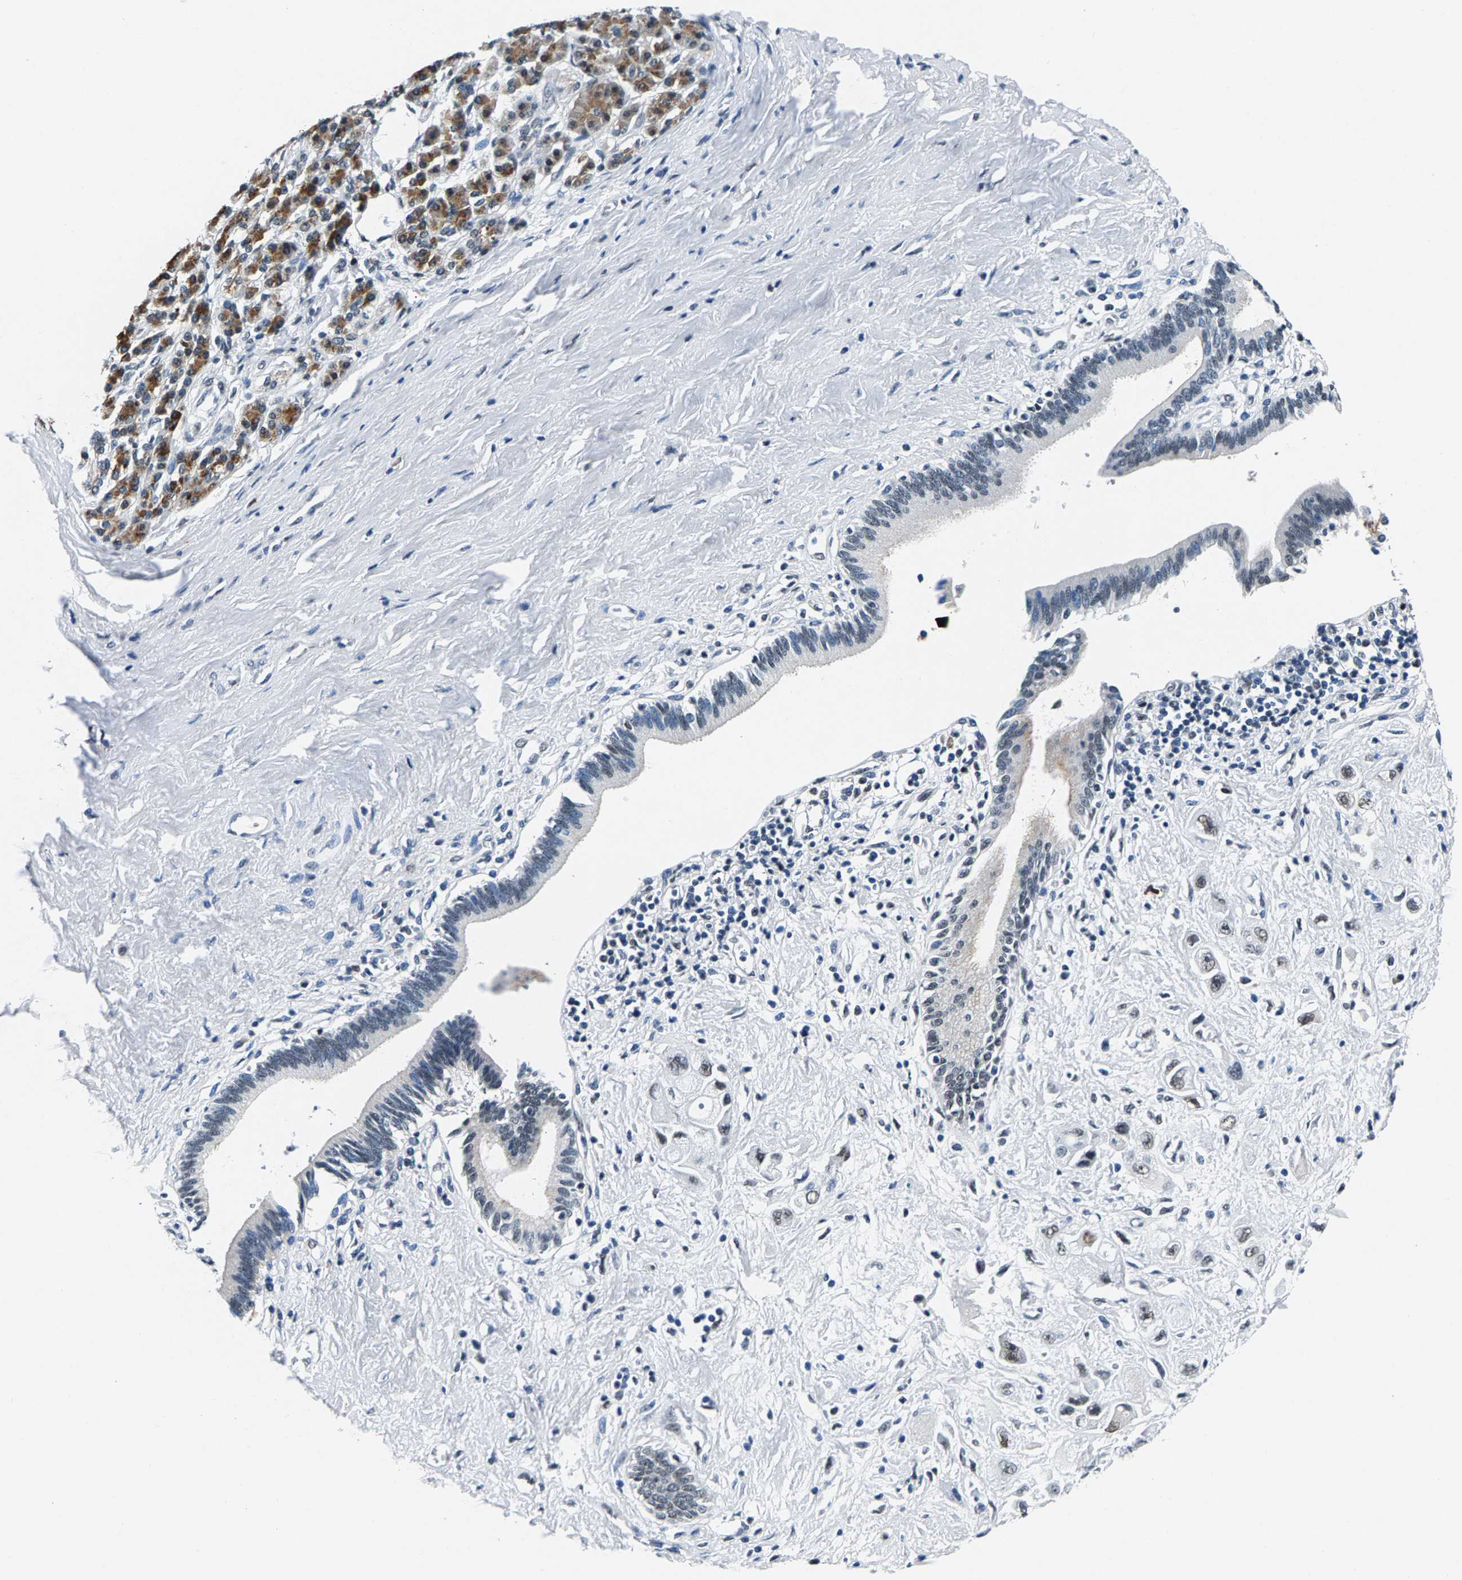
{"staining": {"intensity": "weak", "quantity": "<25%", "location": "nuclear"}, "tissue": "pancreatic cancer", "cell_type": "Tumor cells", "image_type": "cancer", "snomed": [{"axis": "morphology", "description": "Adenocarcinoma, NOS"}, {"axis": "topography", "description": "Pancreas"}], "caption": "Immunohistochemical staining of pancreatic cancer exhibits no significant positivity in tumor cells.", "gene": "ATF2", "patient": {"sex": "female", "age": 66}}